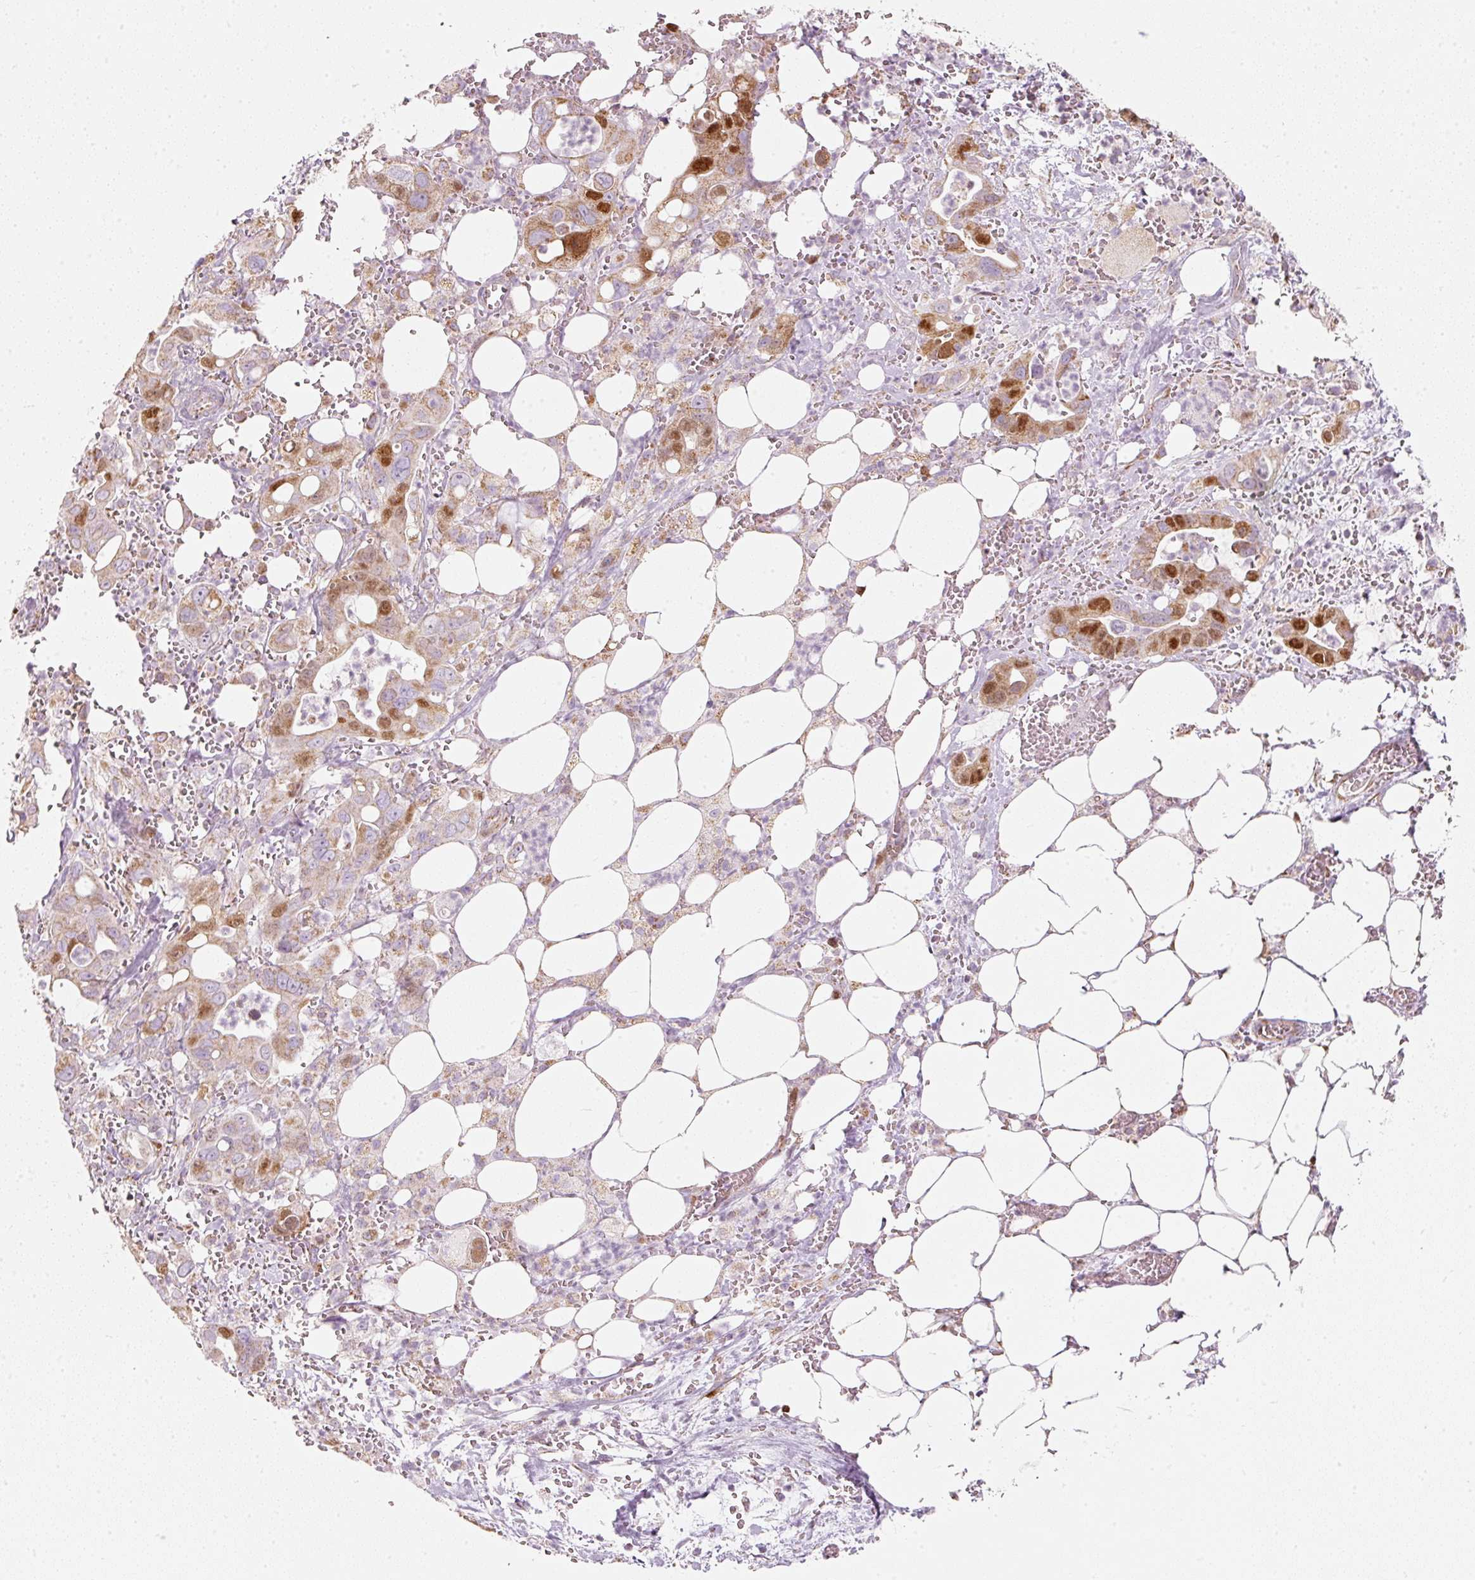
{"staining": {"intensity": "strong", "quantity": "25%-75%", "location": "cytoplasmic/membranous,nuclear"}, "tissue": "pancreatic cancer", "cell_type": "Tumor cells", "image_type": "cancer", "snomed": [{"axis": "morphology", "description": "Adenocarcinoma, NOS"}, {"axis": "topography", "description": "Pancreas"}], "caption": "A micrograph of human adenocarcinoma (pancreatic) stained for a protein reveals strong cytoplasmic/membranous and nuclear brown staining in tumor cells. (Stains: DAB (3,3'-diaminobenzidine) in brown, nuclei in blue, Microscopy: brightfield microscopy at high magnification).", "gene": "DUT", "patient": {"sex": "male", "age": 61}}